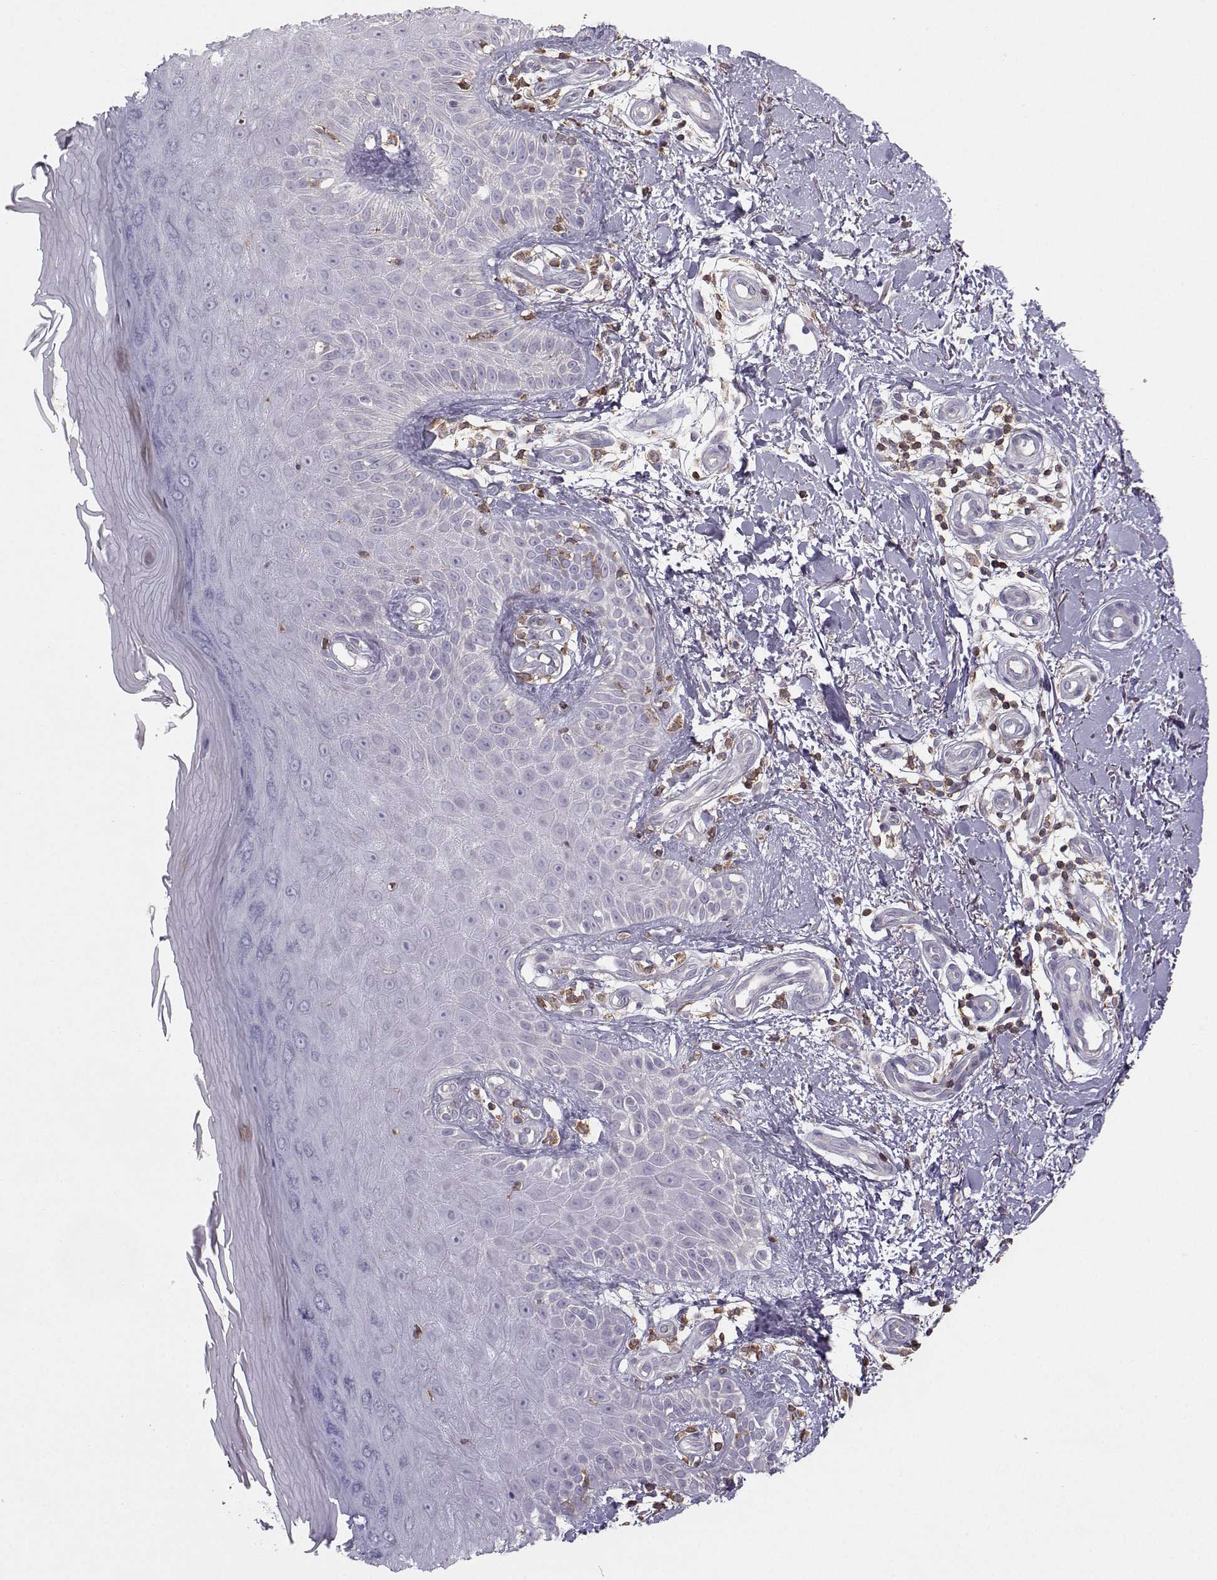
{"staining": {"intensity": "negative", "quantity": "none", "location": "none"}, "tissue": "skin", "cell_type": "Fibroblasts", "image_type": "normal", "snomed": [{"axis": "morphology", "description": "Normal tissue, NOS"}, {"axis": "morphology", "description": "Inflammation, NOS"}, {"axis": "morphology", "description": "Fibrosis, NOS"}, {"axis": "topography", "description": "Skin"}], "caption": "Immunohistochemistry histopathology image of benign skin: human skin stained with DAB exhibits no significant protein positivity in fibroblasts.", "gene": "ZBTB32", "patient": {"sex": "male", "age": 71}}